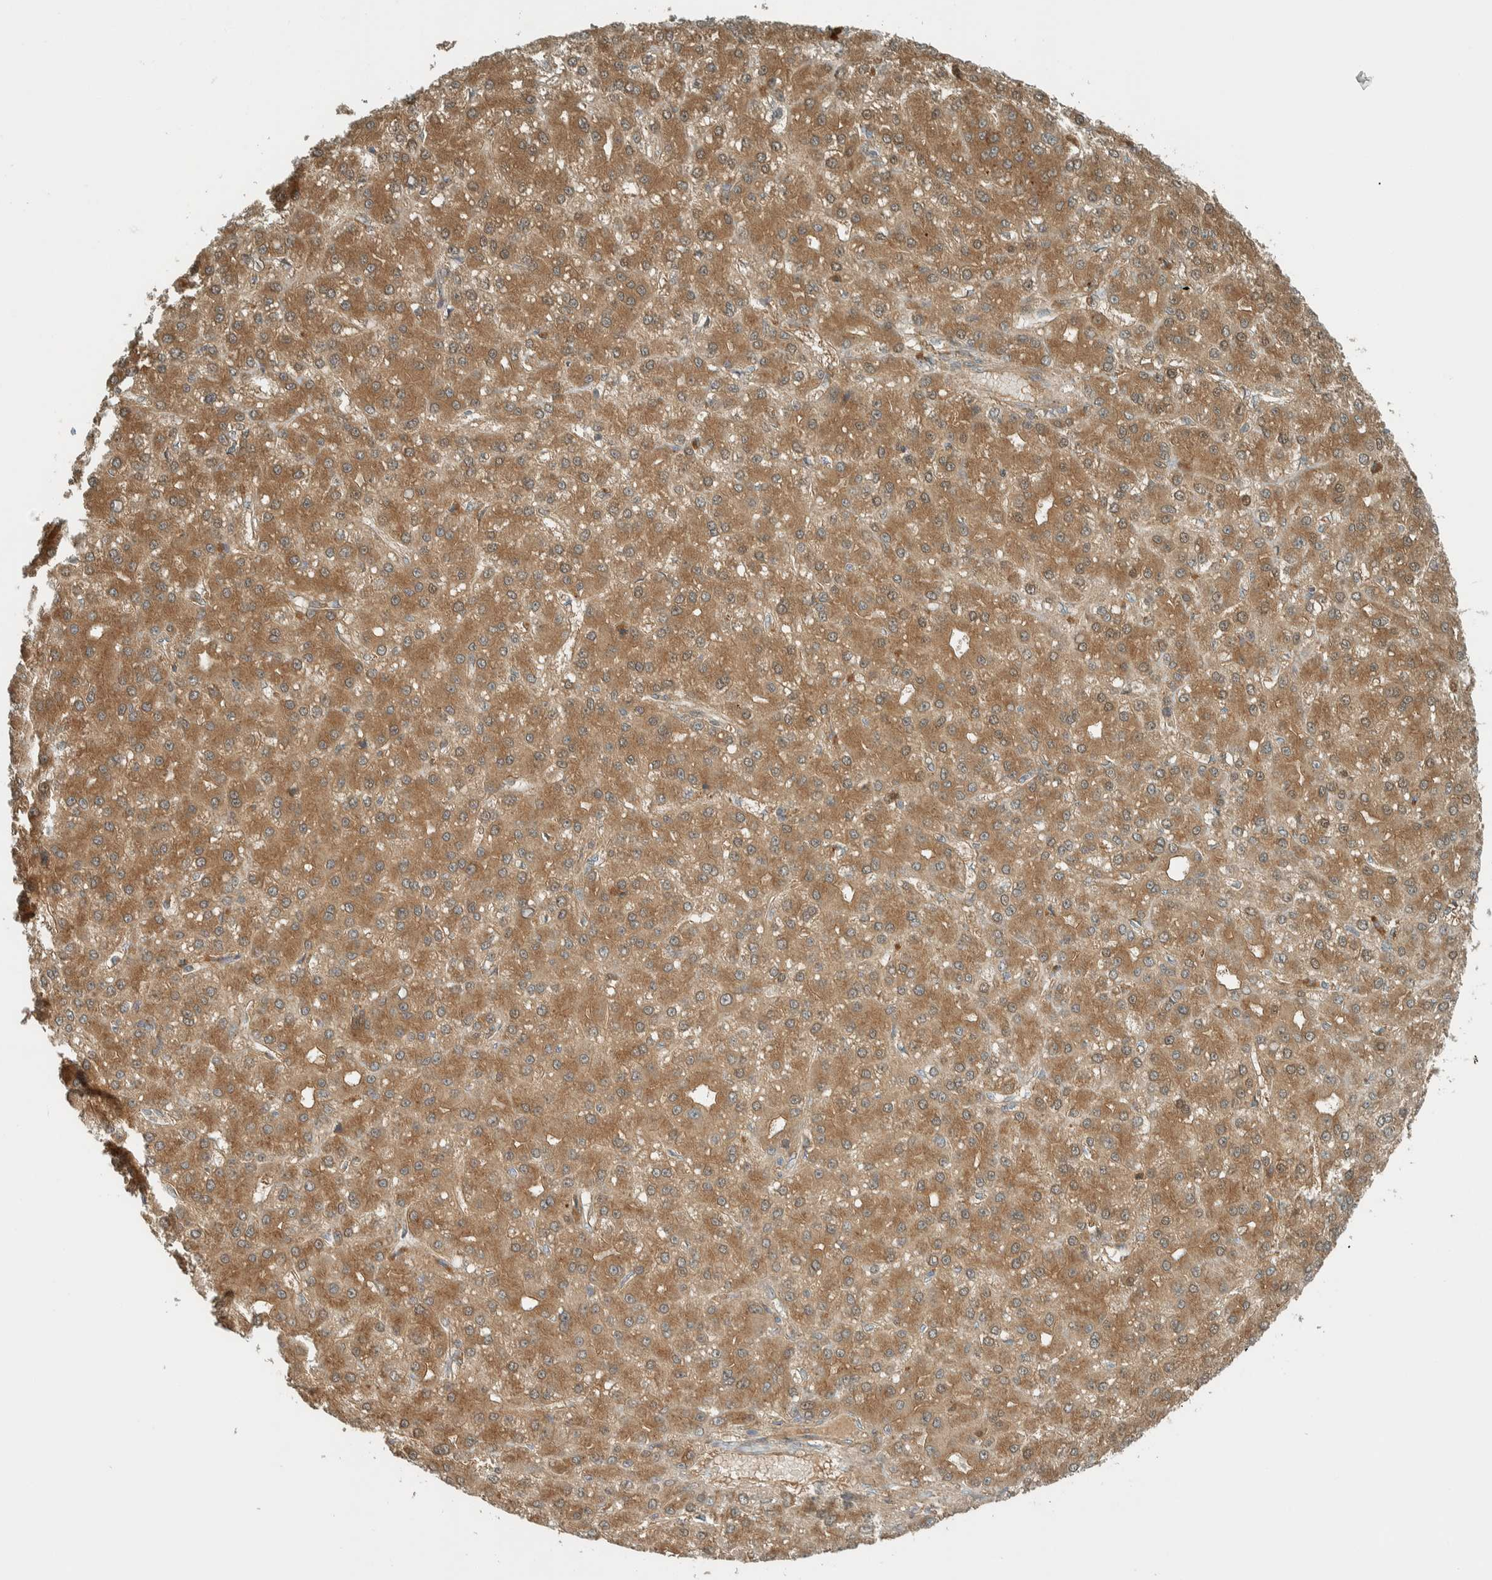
{"staining": {"intensity": "strong", "quantity": ">75%", "location": "cytoplasmic/membranous,nuclear"}, "tissue": "liver cancer", "cell_type": "Tumor cells", "image_type": "cancer", "snomed": [{"axis": "morphology", "description": "Carcinoma, Hepatocellular, NOS"}, {"axis": "topography", "description": "Liver"}], "caption": "Strong cytoplasmic/membranous and nuclear expression is identified in approximately >75% of tumor cells in liver cancer.", "gene": "EXOC7", "patient": {"sex": "male", "age": 67}}